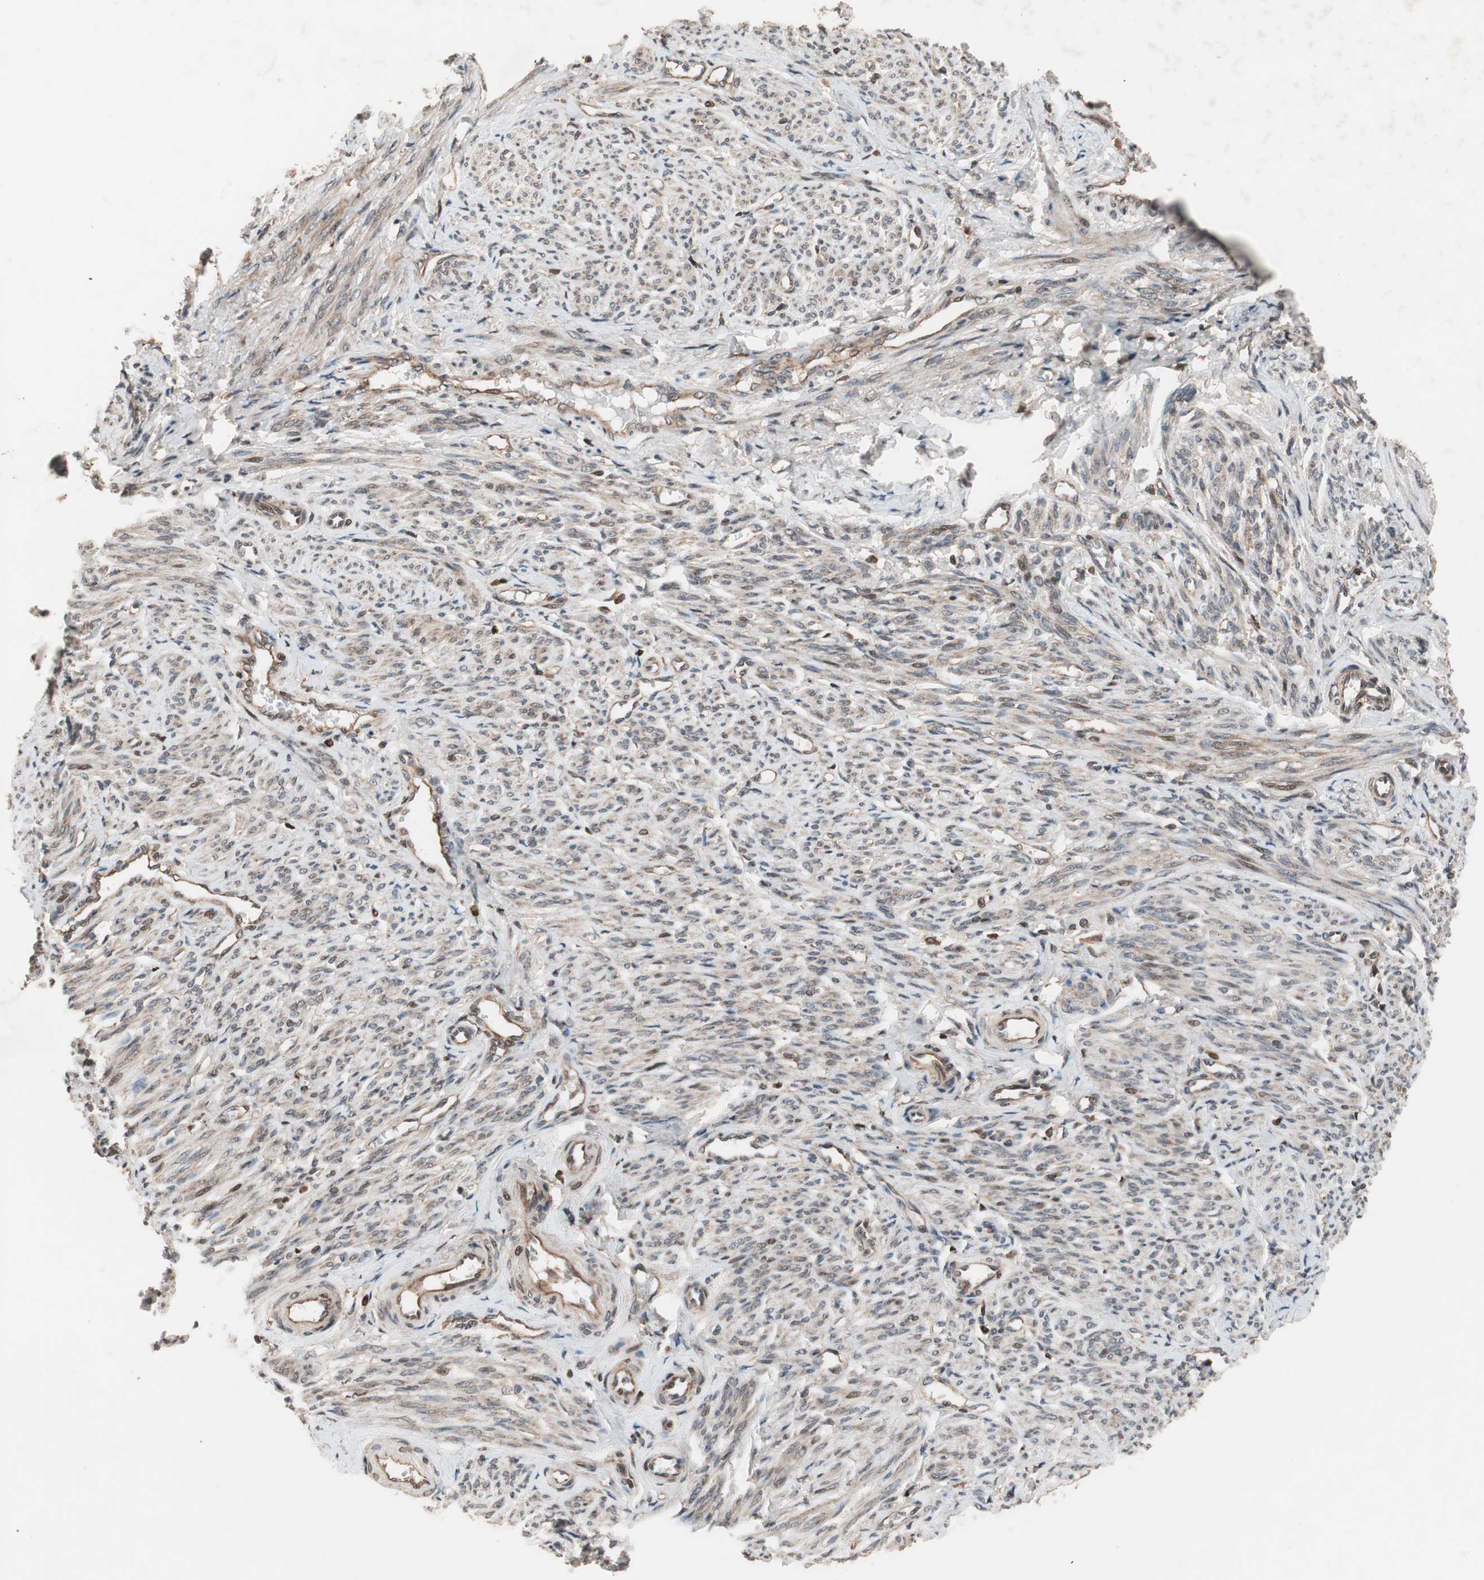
{"staining": {"intensity": "weak", "quantity": ">75%", "location": "cytoplasmic/membranous"}, "tissue": "smooth muscle", "cell_type": "Smooth muscle cells", "image_type": "normal", "snomed": [{"axis": "morphology", "description": "Normal tissue, NOS"}, {"axis": "topography", "description": "Smooth muscle"}], "caption": "IHC of unremarkable human smooth muscle shows low levels of weak cytoplasmic/membranous positivity in about >75% of smooth muscle cells. (brown staining indicates protein expression, while blue staining denotes nuclei).", "gene": "NF2", "patient": {"sex": "female", "age": 65}}